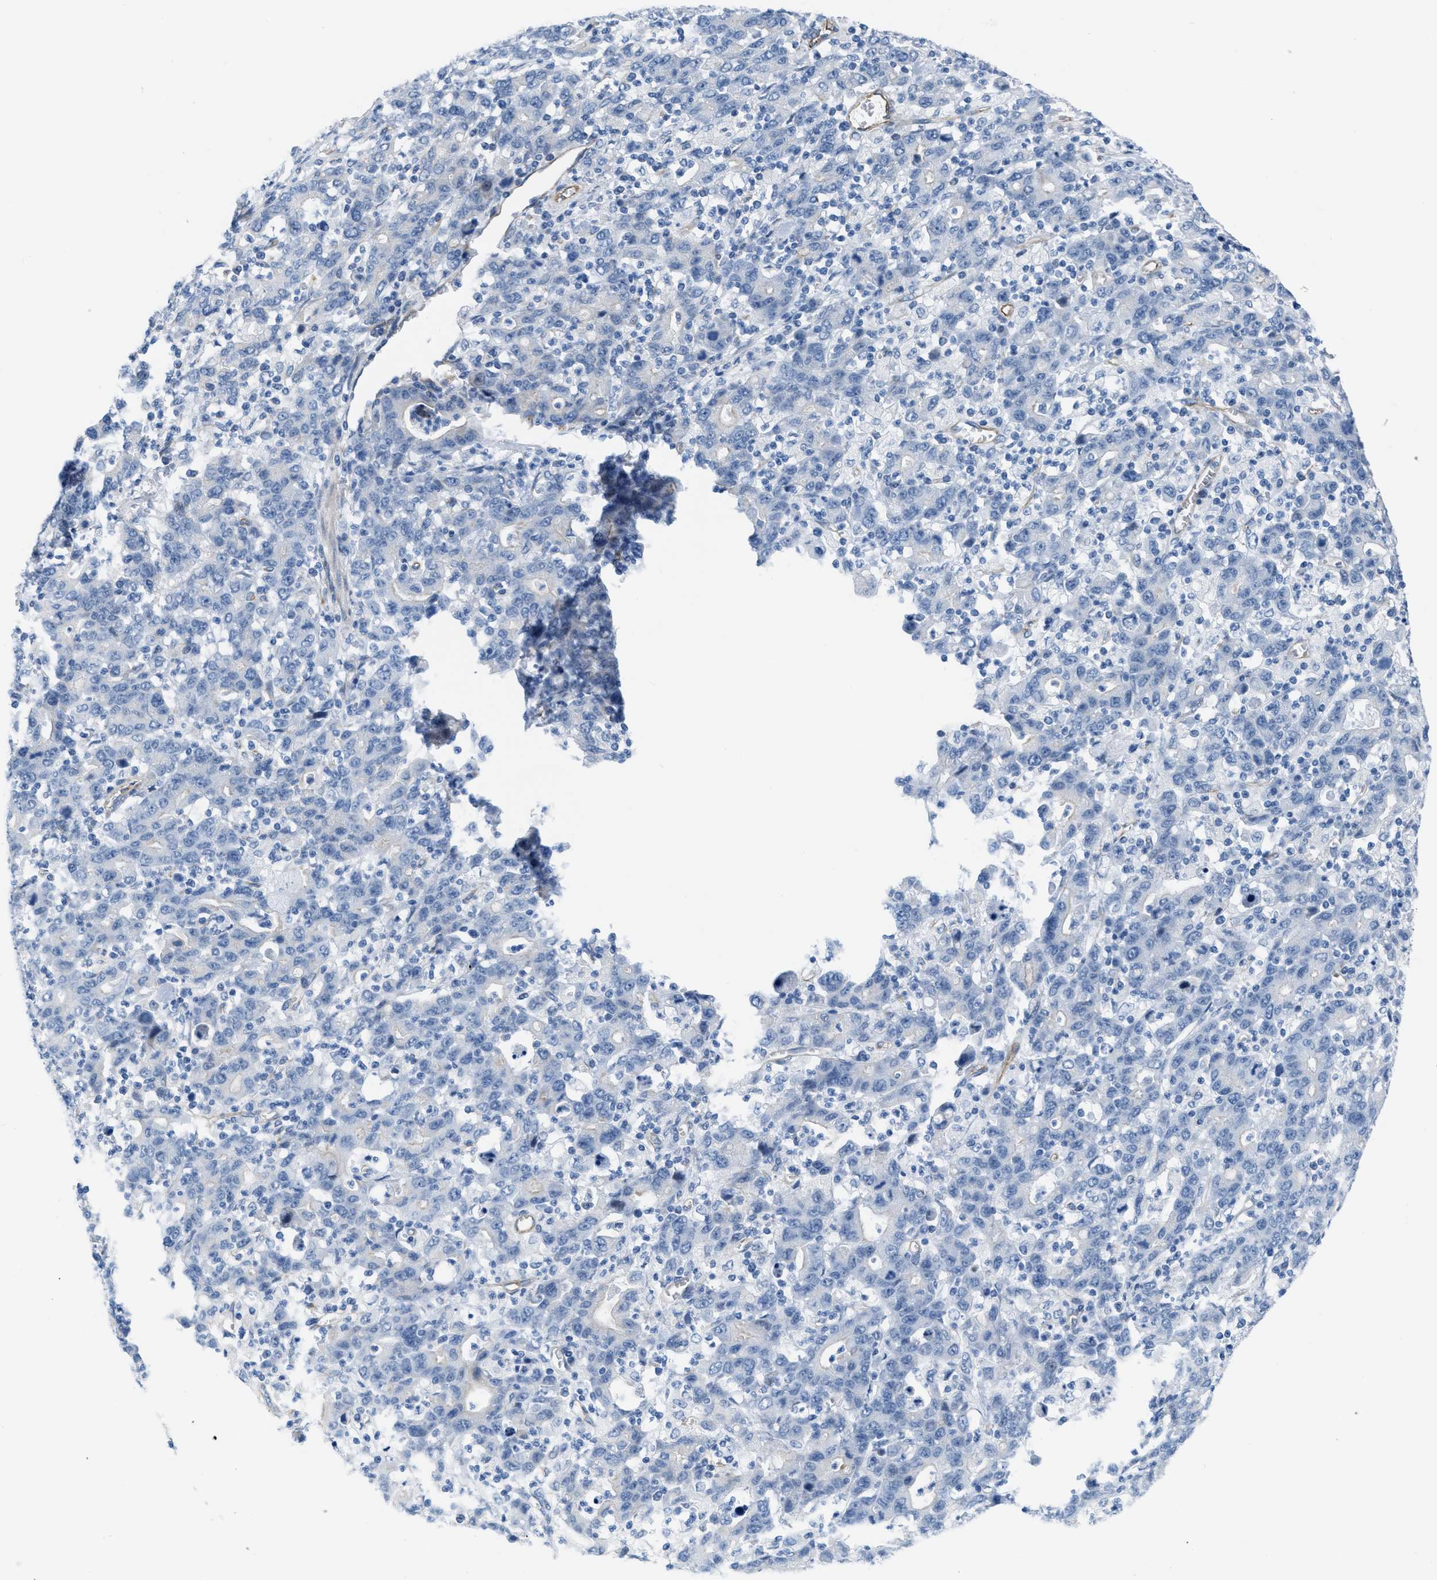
{"staining": {"intensity": "negative", "quantity": "none", "location": "none"}, "tissue": "stomach cancer", "cell_type": "Tumor cells", "image_type": "cancer", "snomed": [{"axis": "morphology", "description": "Adenocarcinoma, NOS"}, {"axis": "topography", "description": "Stomach, upper"}], "caption": "Tumor cells are negative for brown protein staining in stomach adenocarcinoma.", "gene": "SLC12A1", "patient": {"sex": "male", "age": 69}}